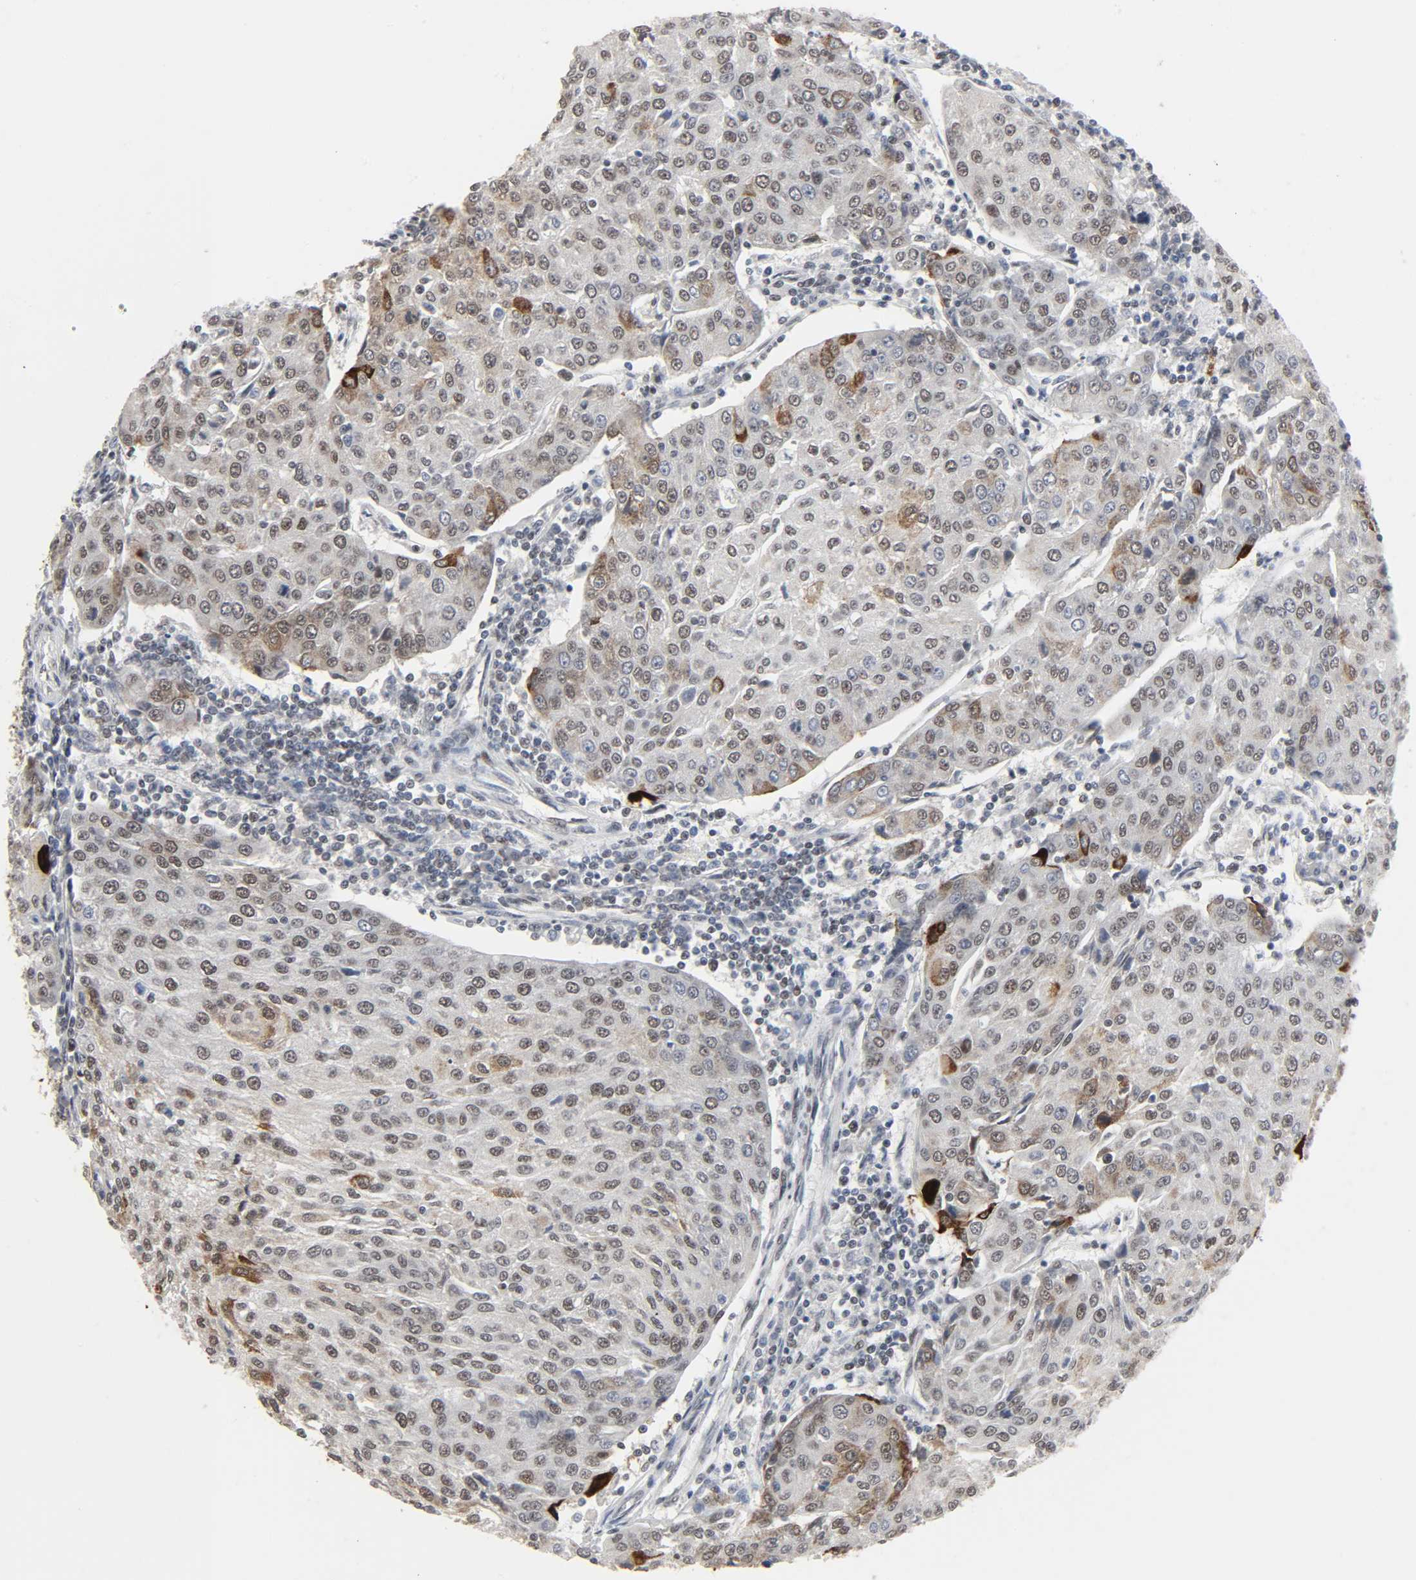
{"staining": {"intensity": "weak", "quantity": "<25%", "location": "cytoplasmic/membranous"}, "tissue": "urothelial cancer", "cell_type": "Tumor cells", "image_type": "cancer", "snomed": [{"axis": "morphology", "description": "Urothelial carcinoma, High grade"}, {"axis": "topography", "description": "Urinary bladder"}], "caption": "Tumor cells are negative for protein expression in human high-grade urothelial carcinoma.", "gene": "MUC1", "patient": {"sex": "female", "age": 85}}